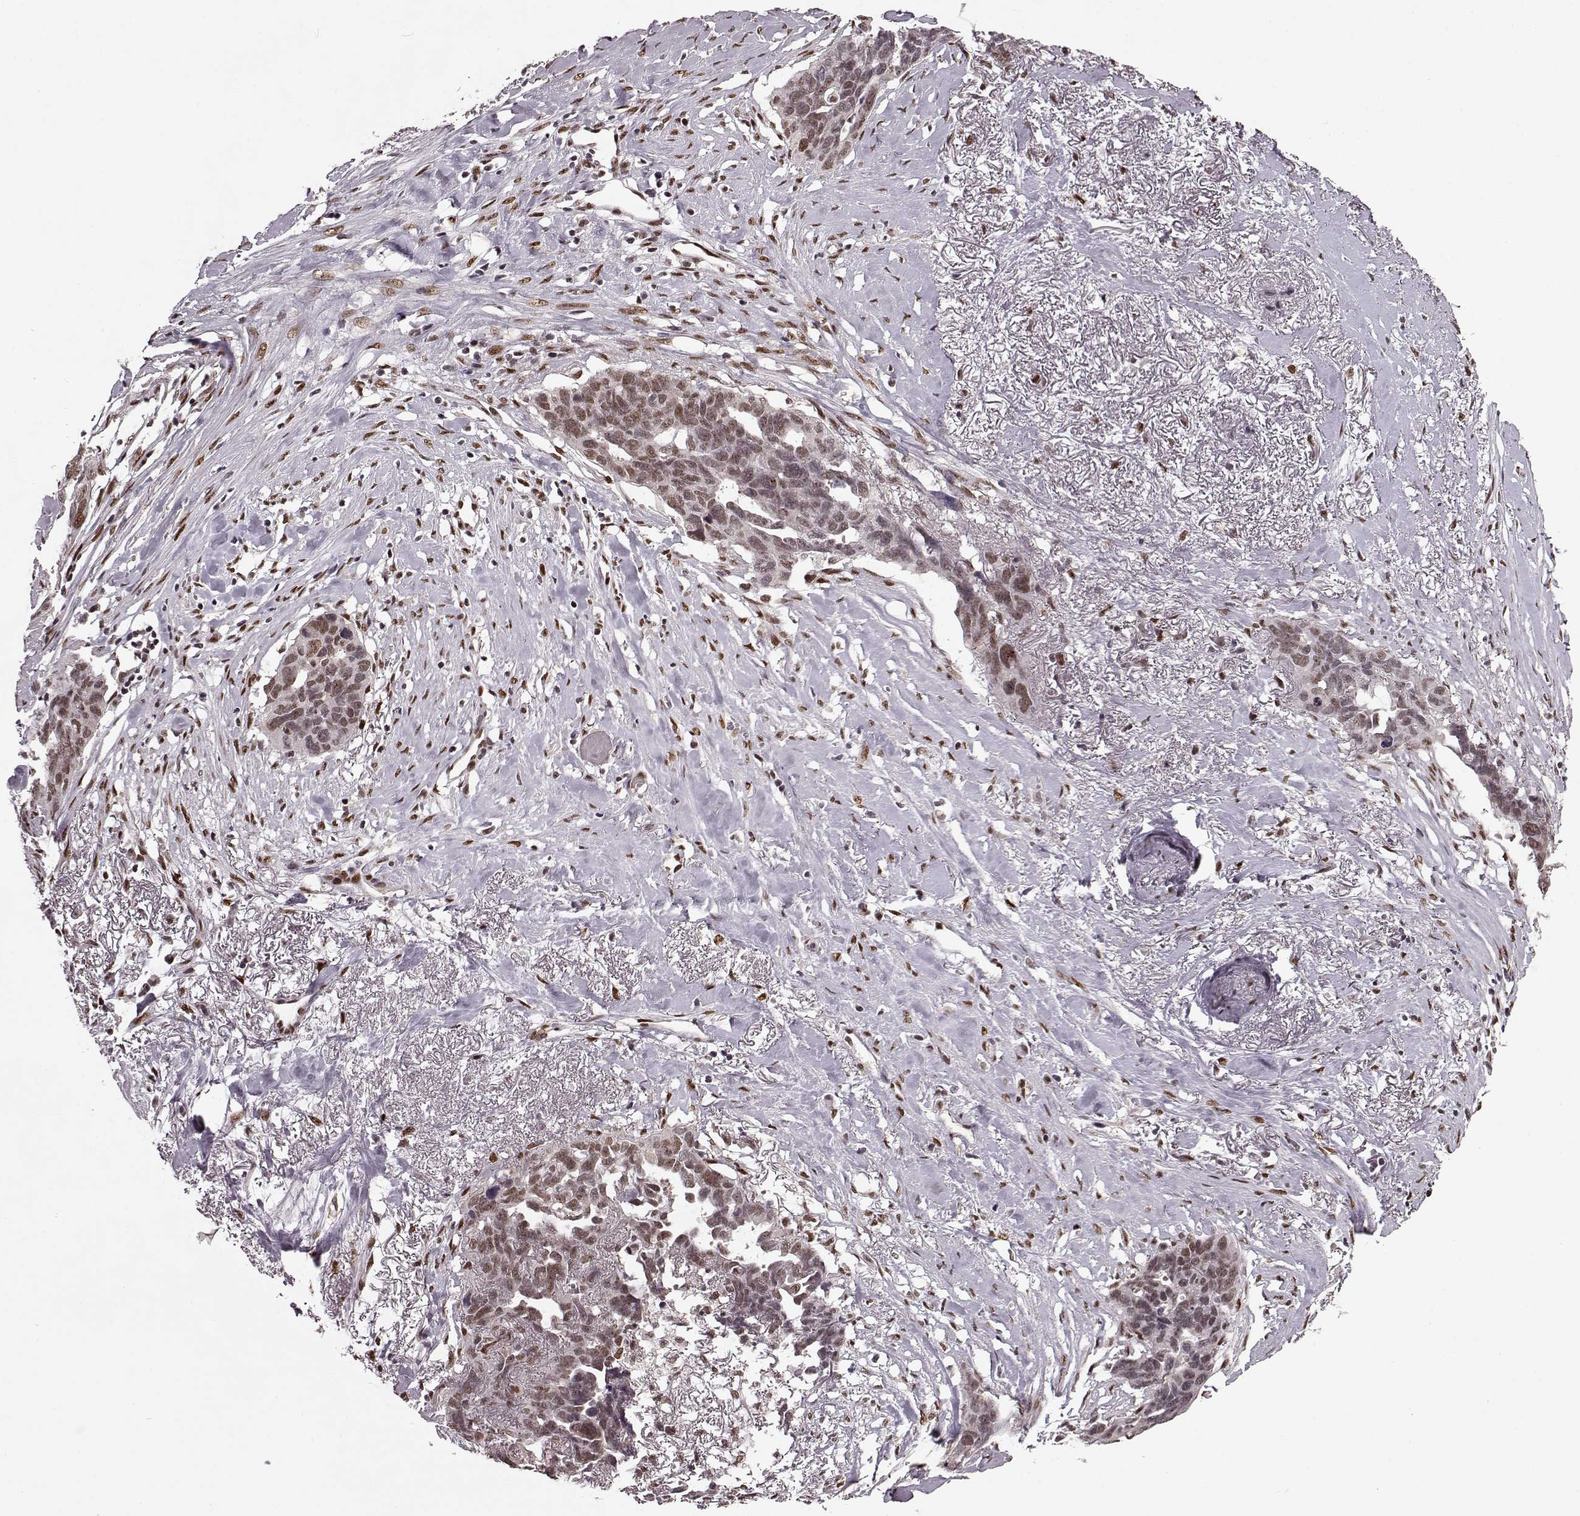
{"staining": {"intensity": "weak", "quantity": ">75%", "location": "nuclear"}, "tissue": "ovarian cancer", "cell_type": "Tumor cells", "image_type": "cancer", "snomed": [{"axis": "morphology", "description": "Cystadenocarcinoma, serous, NOS"}, {"axis": "topography", "description": "Ovary"}], "caption": "Weak nuclear expression is seen in about >75% of tumor cells in ovarian serous cystadenocarcinoma.", "gene": "FTO", "patient": {"sex": "female", "age": 69}}